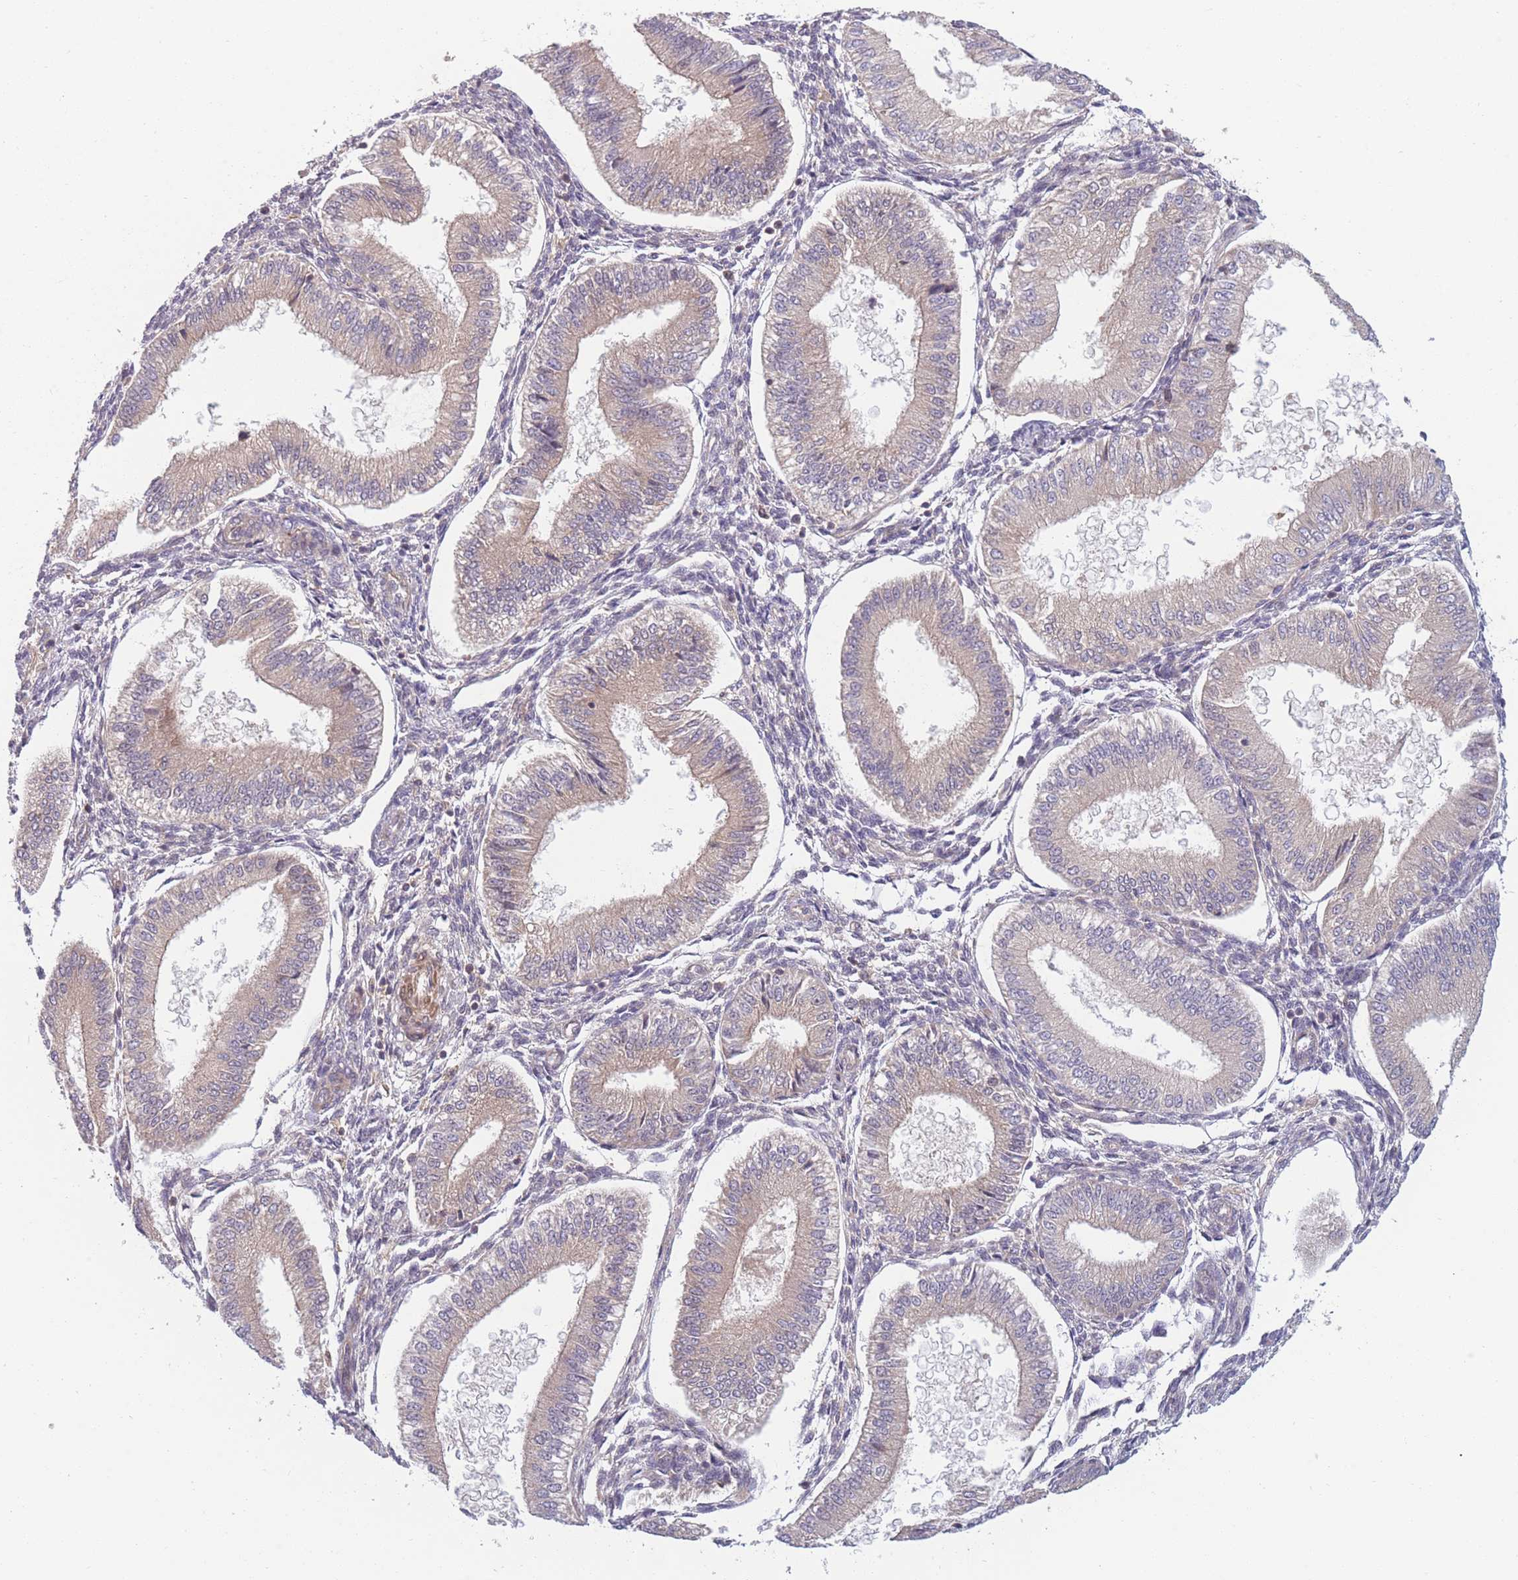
{"staining": {"intensity": "weak", "quantity": "<25%", "location": "cytoplasmic/membranous"}, "tissue": "endometrium", "cell_type": "Cells in endometrial stroma", "image_type": "normal", "snomed": [{"axis": "morphology", "description": "Normal tissue, NOS"}, {"axis": "topography", "description": "Endometrium"}], "caption": "Immunohistochemical staining of unremarkable endometrium demonstrates no significant staining in cells in endometrial stroma.", "gene": "FAM153A", "patient": {"sex": "female", "age": 39}}